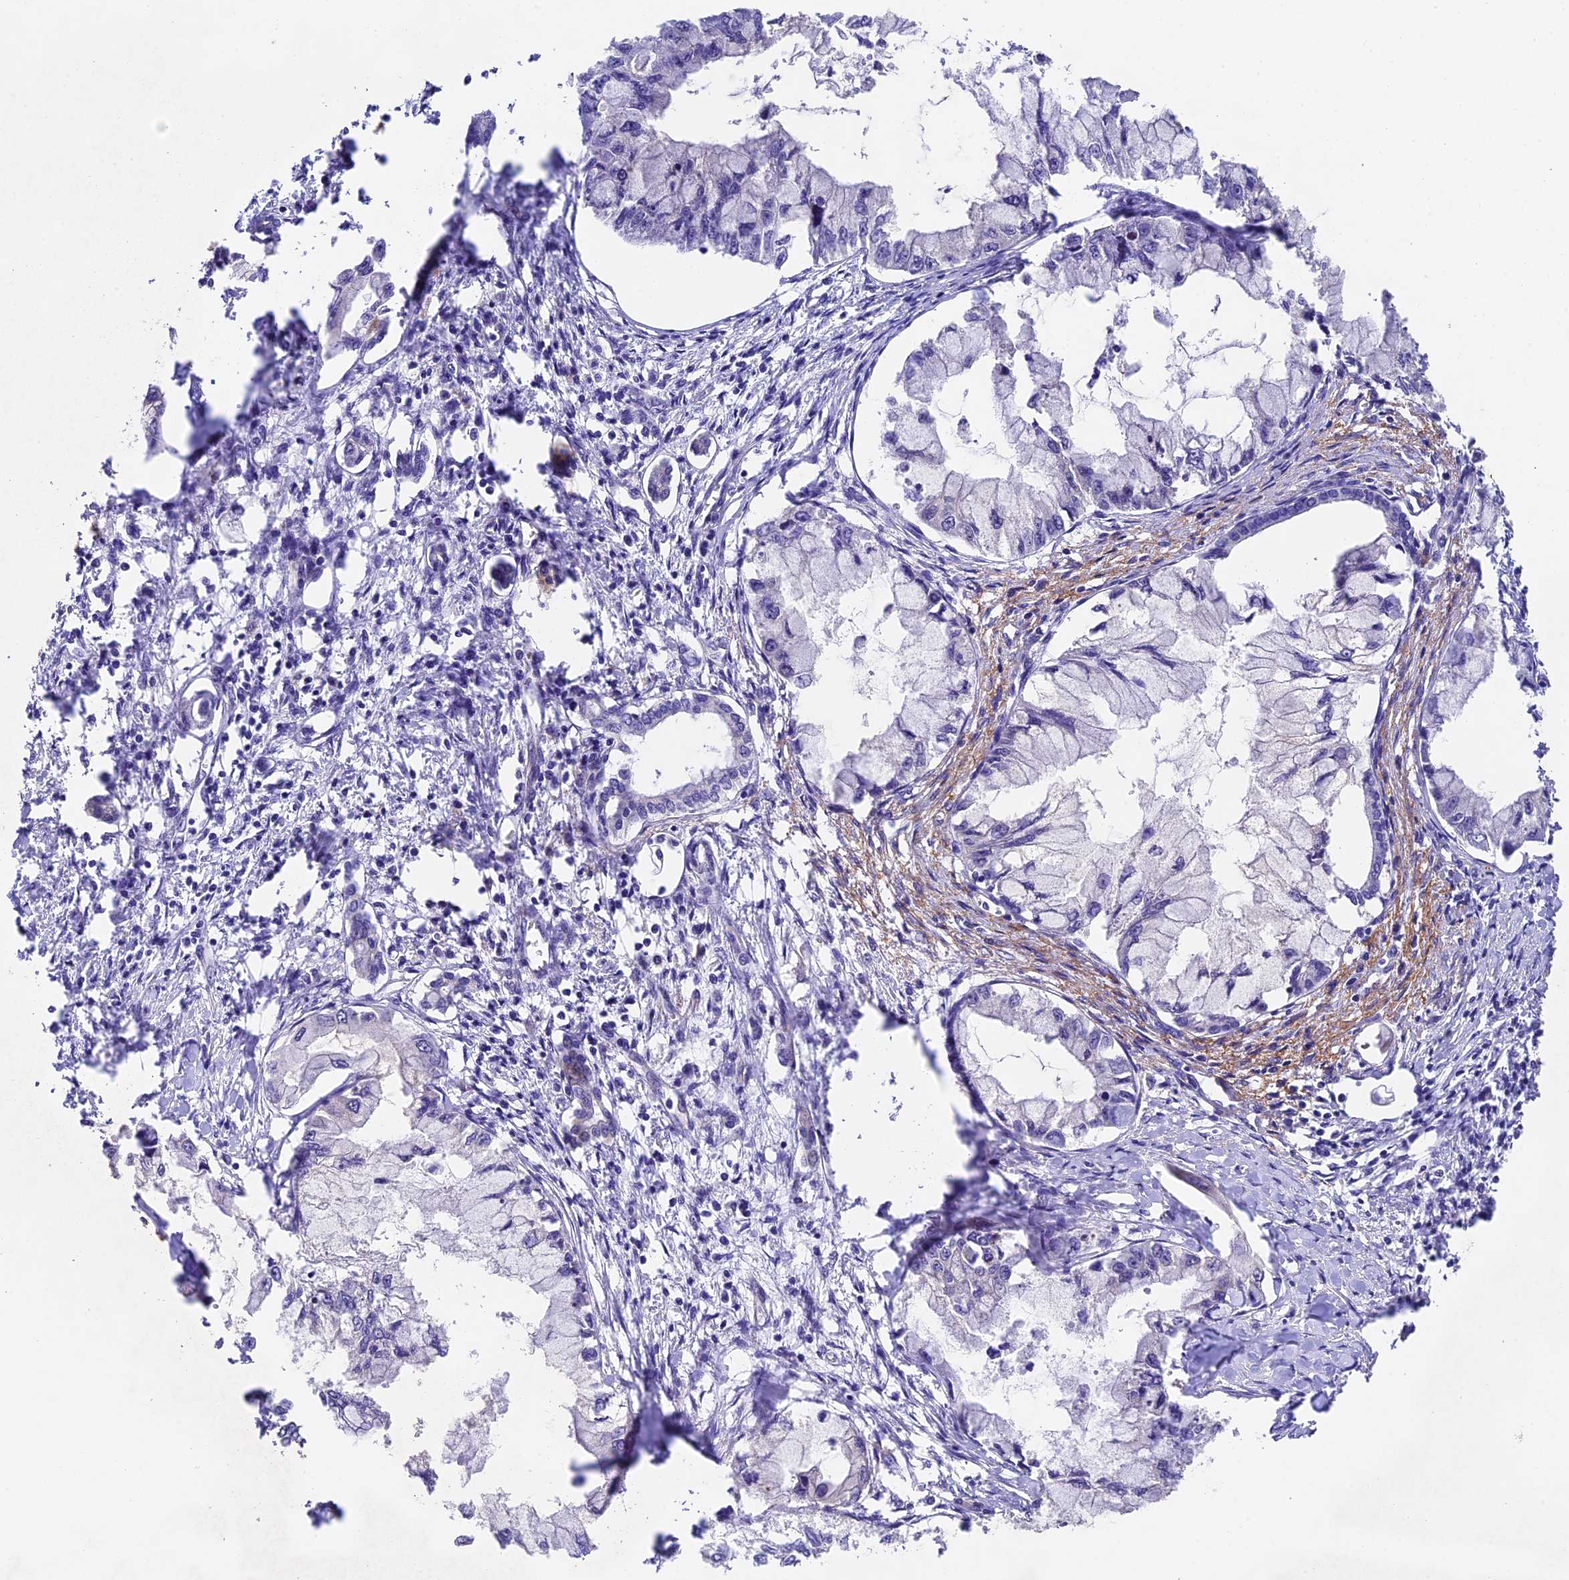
{"staining": {"intensity": "negative", "quantity": "none", "location": "none"}, "tissue": "pancreatic cancer", "cell_type": "Tumor cells", "image_type": "cancer", "snomed": [{"axis": "morphology", "description": "Adenocarcinoma, NOS"}, {"axis": "topography", "description": "Pancreas"}], "caption": "There is no significant expression in tumor cells of adenocarcinoma (pancreatic).", "gene": "LSM7", "patient": {"sex": "male", "age": 48}}